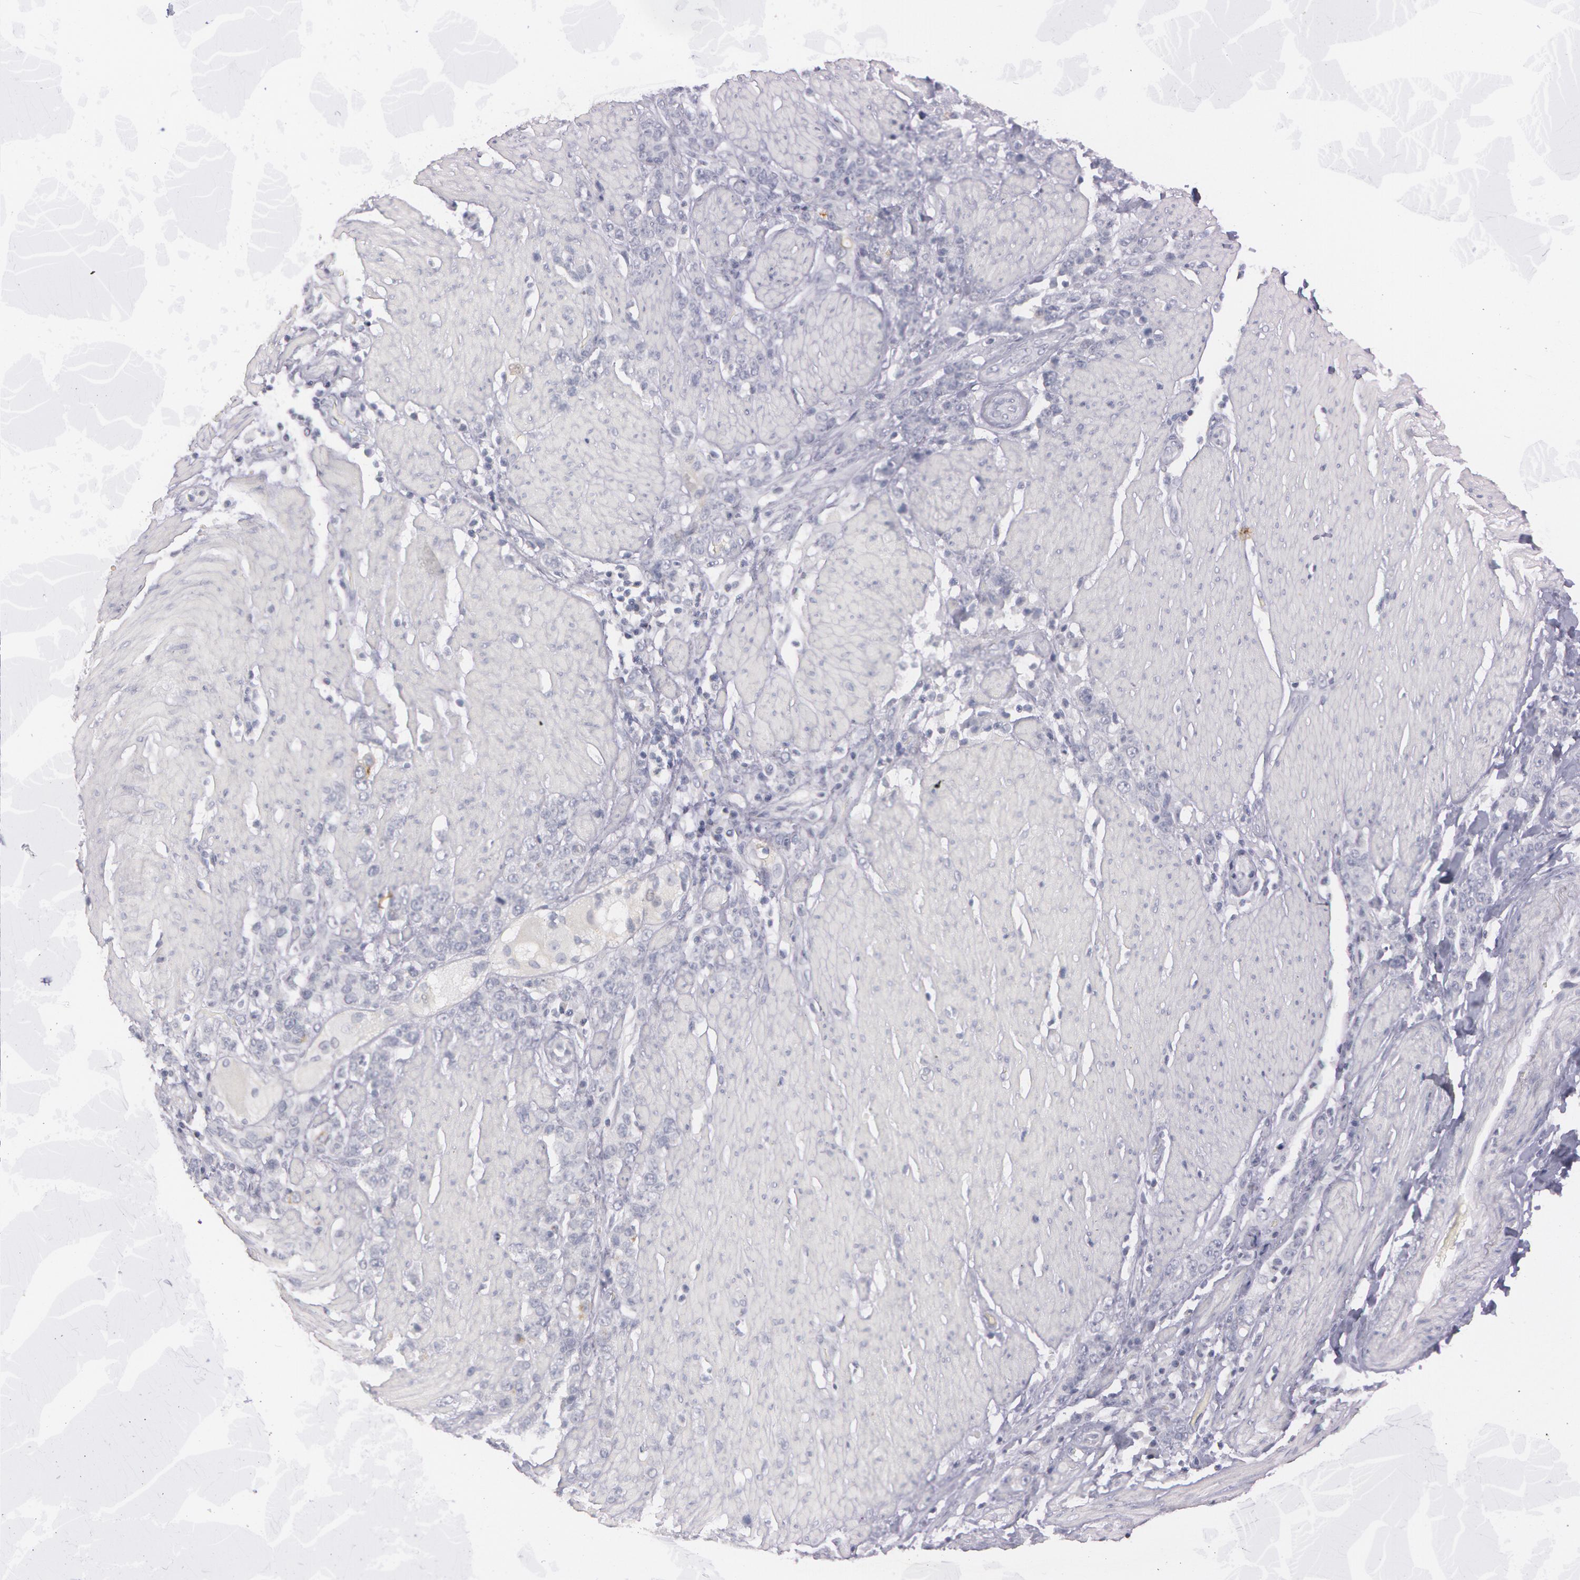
{"staining": {"intensity": "negative", "quantity": "none", "location": "none"}, "tissue": "stomach cancer", "cell_type": "Tumor cells", "image_type": "cancer", "snomed": [{"axis": "morphology", "description": "Adenocarcinoma, NOS"}, {"axis": "topography", "description": "Stomach, lower"}], "caption": "A high-resolution histopathology image shows immunohistochemistry (IHC) staining of adenocarcinoma (stomach), which demonstrates no significant positivity in tumor cells.", "gene": "IL1RN", "patient": {"sex": "male", "age": 88}}